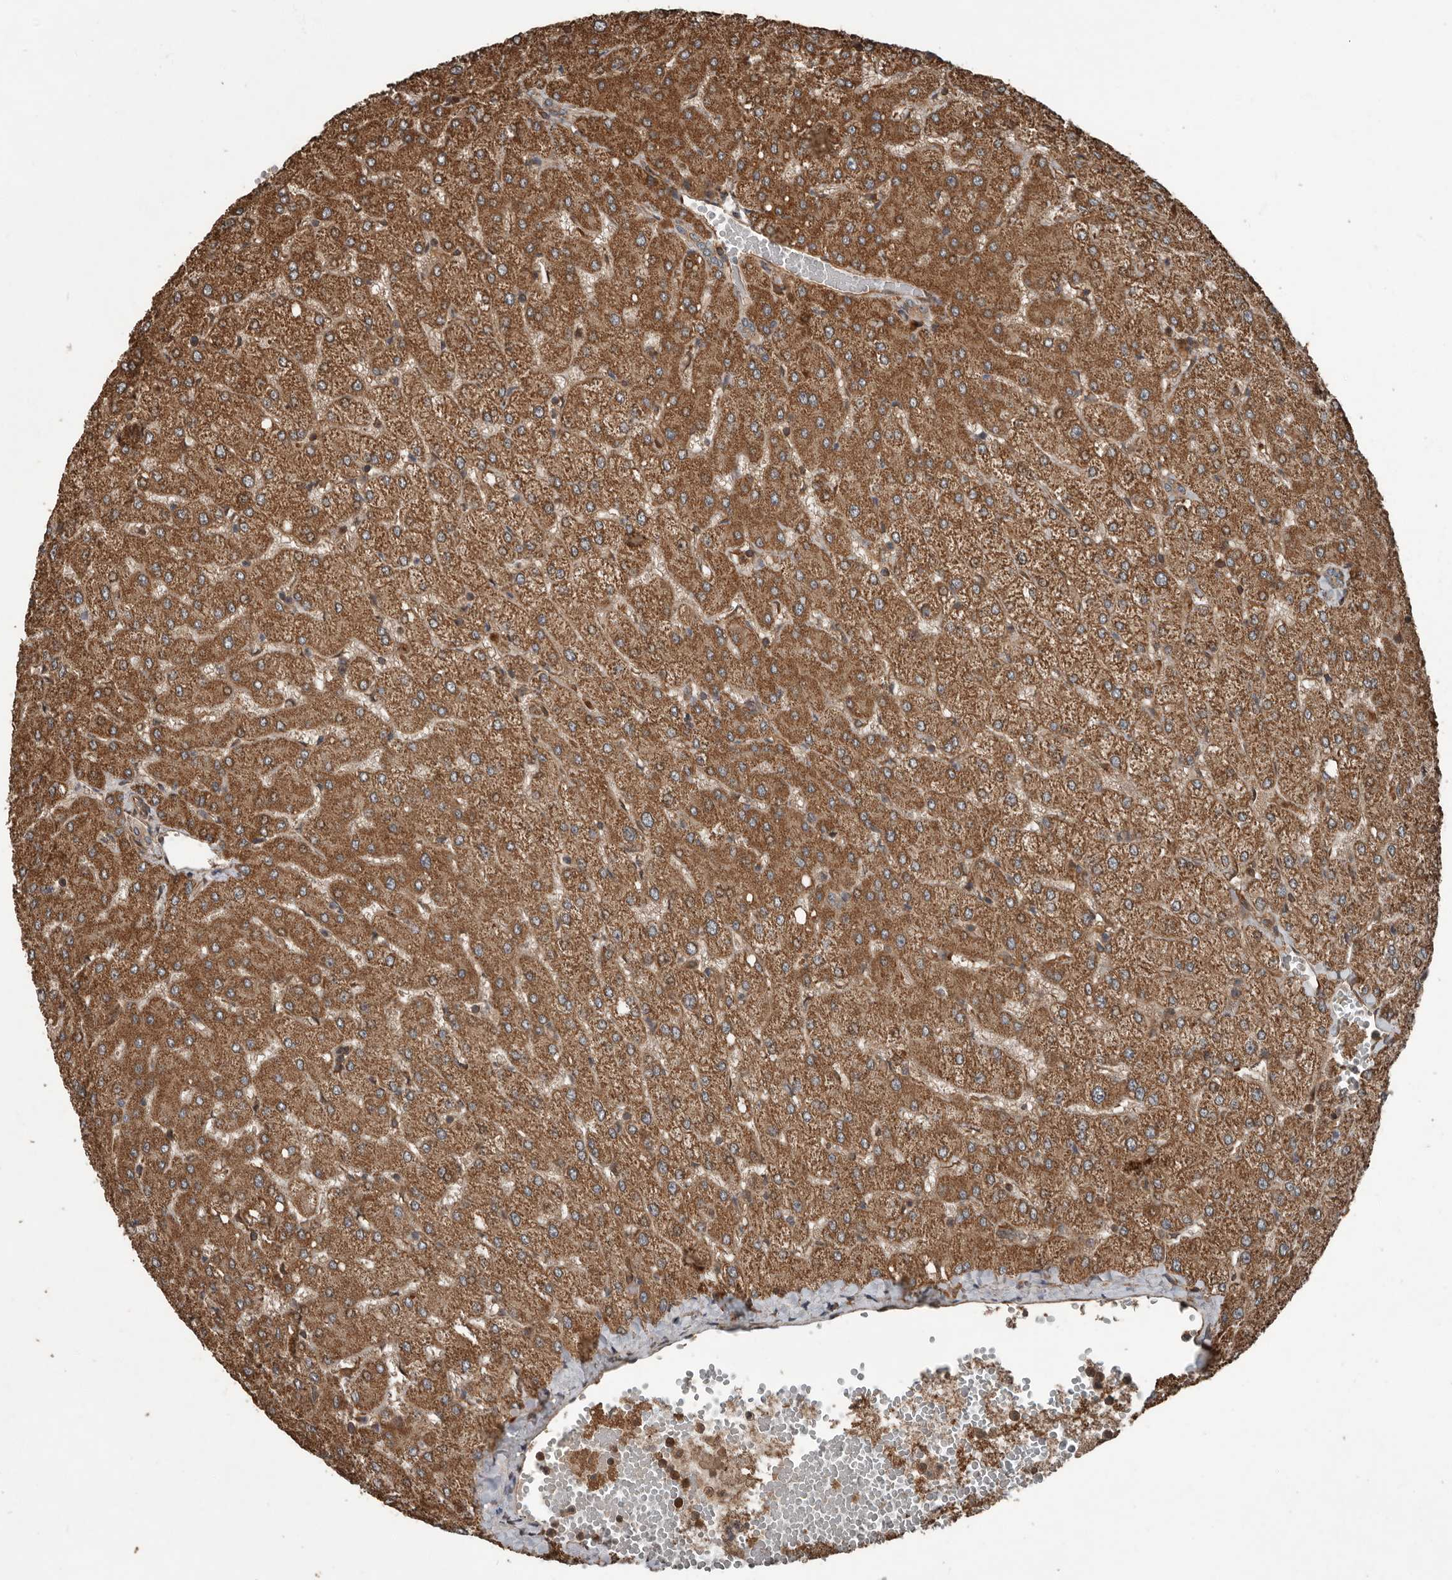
{"staining": {"intensity": "moderate", "quantity": ">75%", "location": "cytoplasmic/membranous"}, "tissue": "liver", "cell_type": "Cholangiocytes", "image_type": "normal", "snomed": [{"axis": "morphology", "description": "Normal tissue, NOS"}, {"axis": "topography", "description": "Liver"}], "caption": "The micrograph exhibits staining of normal liver, revealing moderate cytoplasmic/membranous protein positivity (brown color) within cholangiocytes. (brown staining indicates protein expression, while blue staining denotes nuclei).", "gene": "YOD1", "patient": {"sex": "female", "age": 54}}